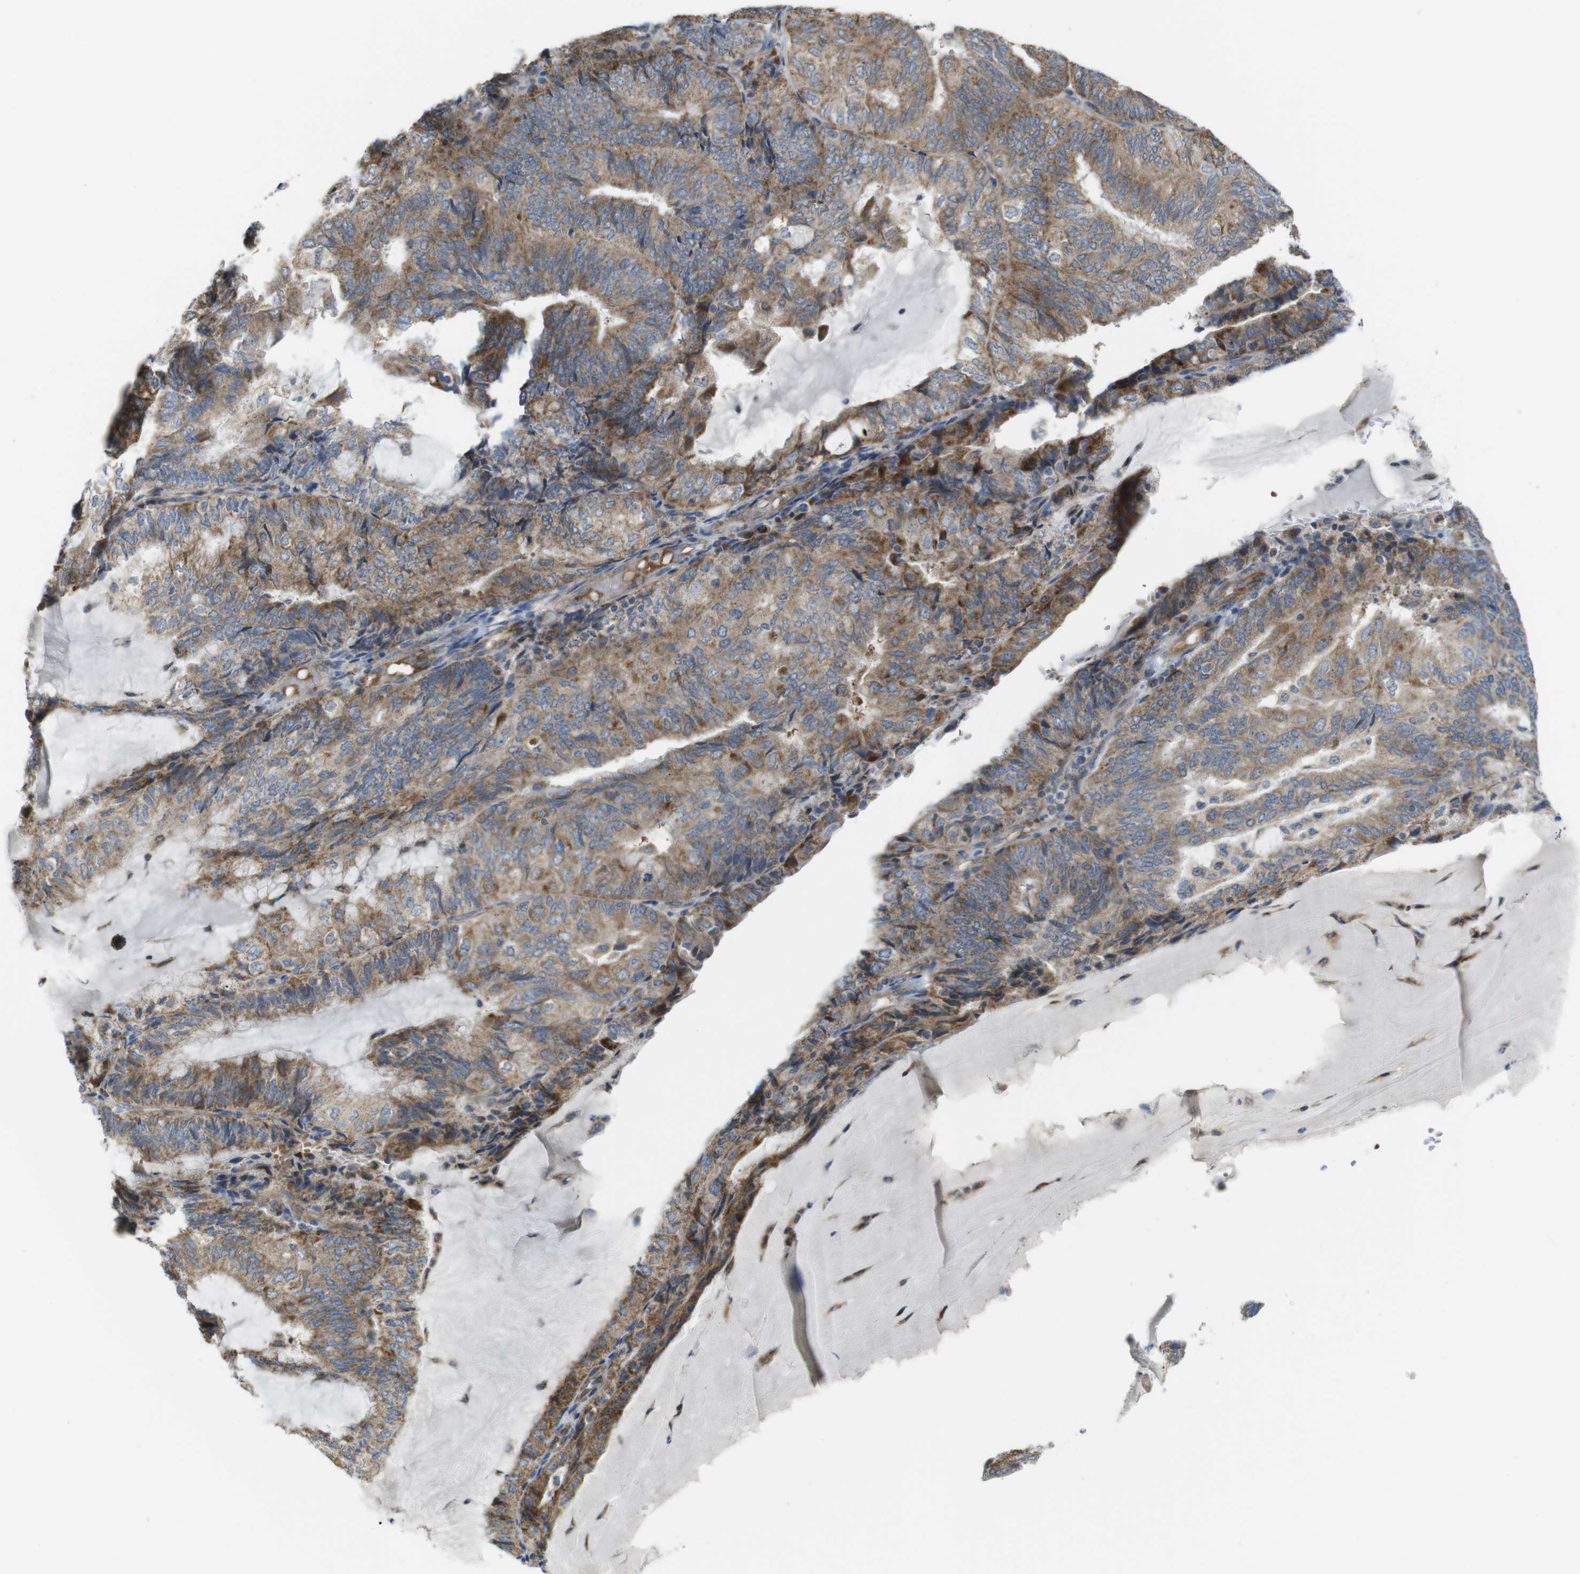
{"staining": {"intensity": "moderate", "quantity": ">75%", "location": "cytoplasmic/membranous"}, "tissue": "endometrial cancer", "cell_type": "Tumor cells", "image_type": "cancer", "snomed": [{"axis": "morphology", "description": "Adenocarcinoma, NOS"}, {"axis": "topography", "description": "Endometrium"}], "caption": "Immunohistochemistry (IHC) (DAB) staining of human endometrial cancer (adenocarcinoma) reveals moderate cytoplasmic/membranous protein staining in about >75% of tumor cells.", "gene": "MARCHF1", "patient": {"sex": "female", "age": 81}}